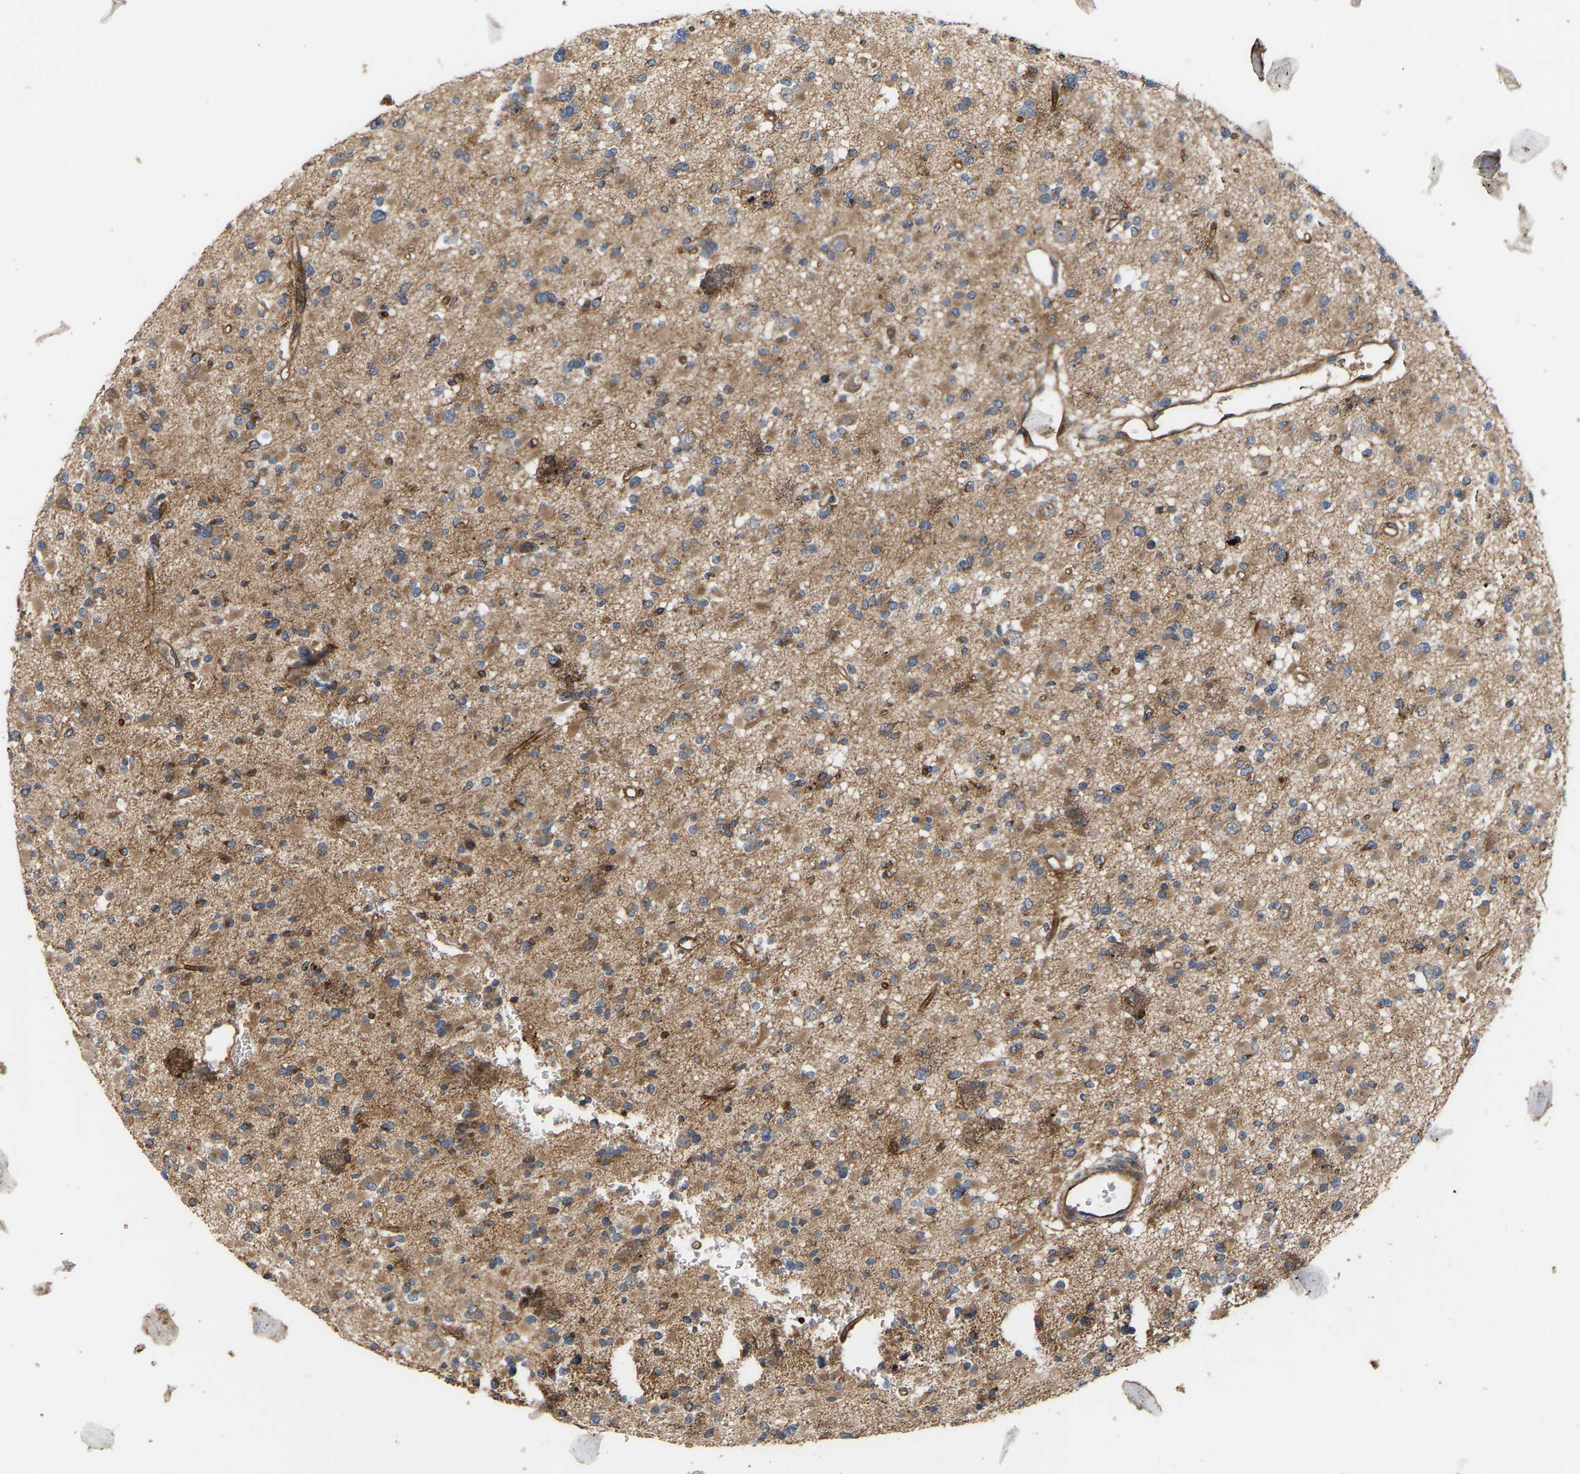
{"staining": {"intensity": "moderate", "quantity": ">75%", "location": "cytoplasmic/membranous"}, "tissue": "glioma", "cell_type": "Tumor cells", "image_type": "cancer", "snomed": [{"axis": "morphology", "description": "Glioma, malignant, Low grade"}, {"axis": "topography", "description": "Brain"}], "caption": "A brown stain shows moderate cytoplasmic/membranous positivity of a protein in glioma tumor cells. The staining was performed using DAB (3,3'-diaminobenzidine), with brown indicating positive protein expression. Nuclei are stained blue with hematoxylin.", "gene": "STAU1", "patient": {"sex": "female", "age": 22}}